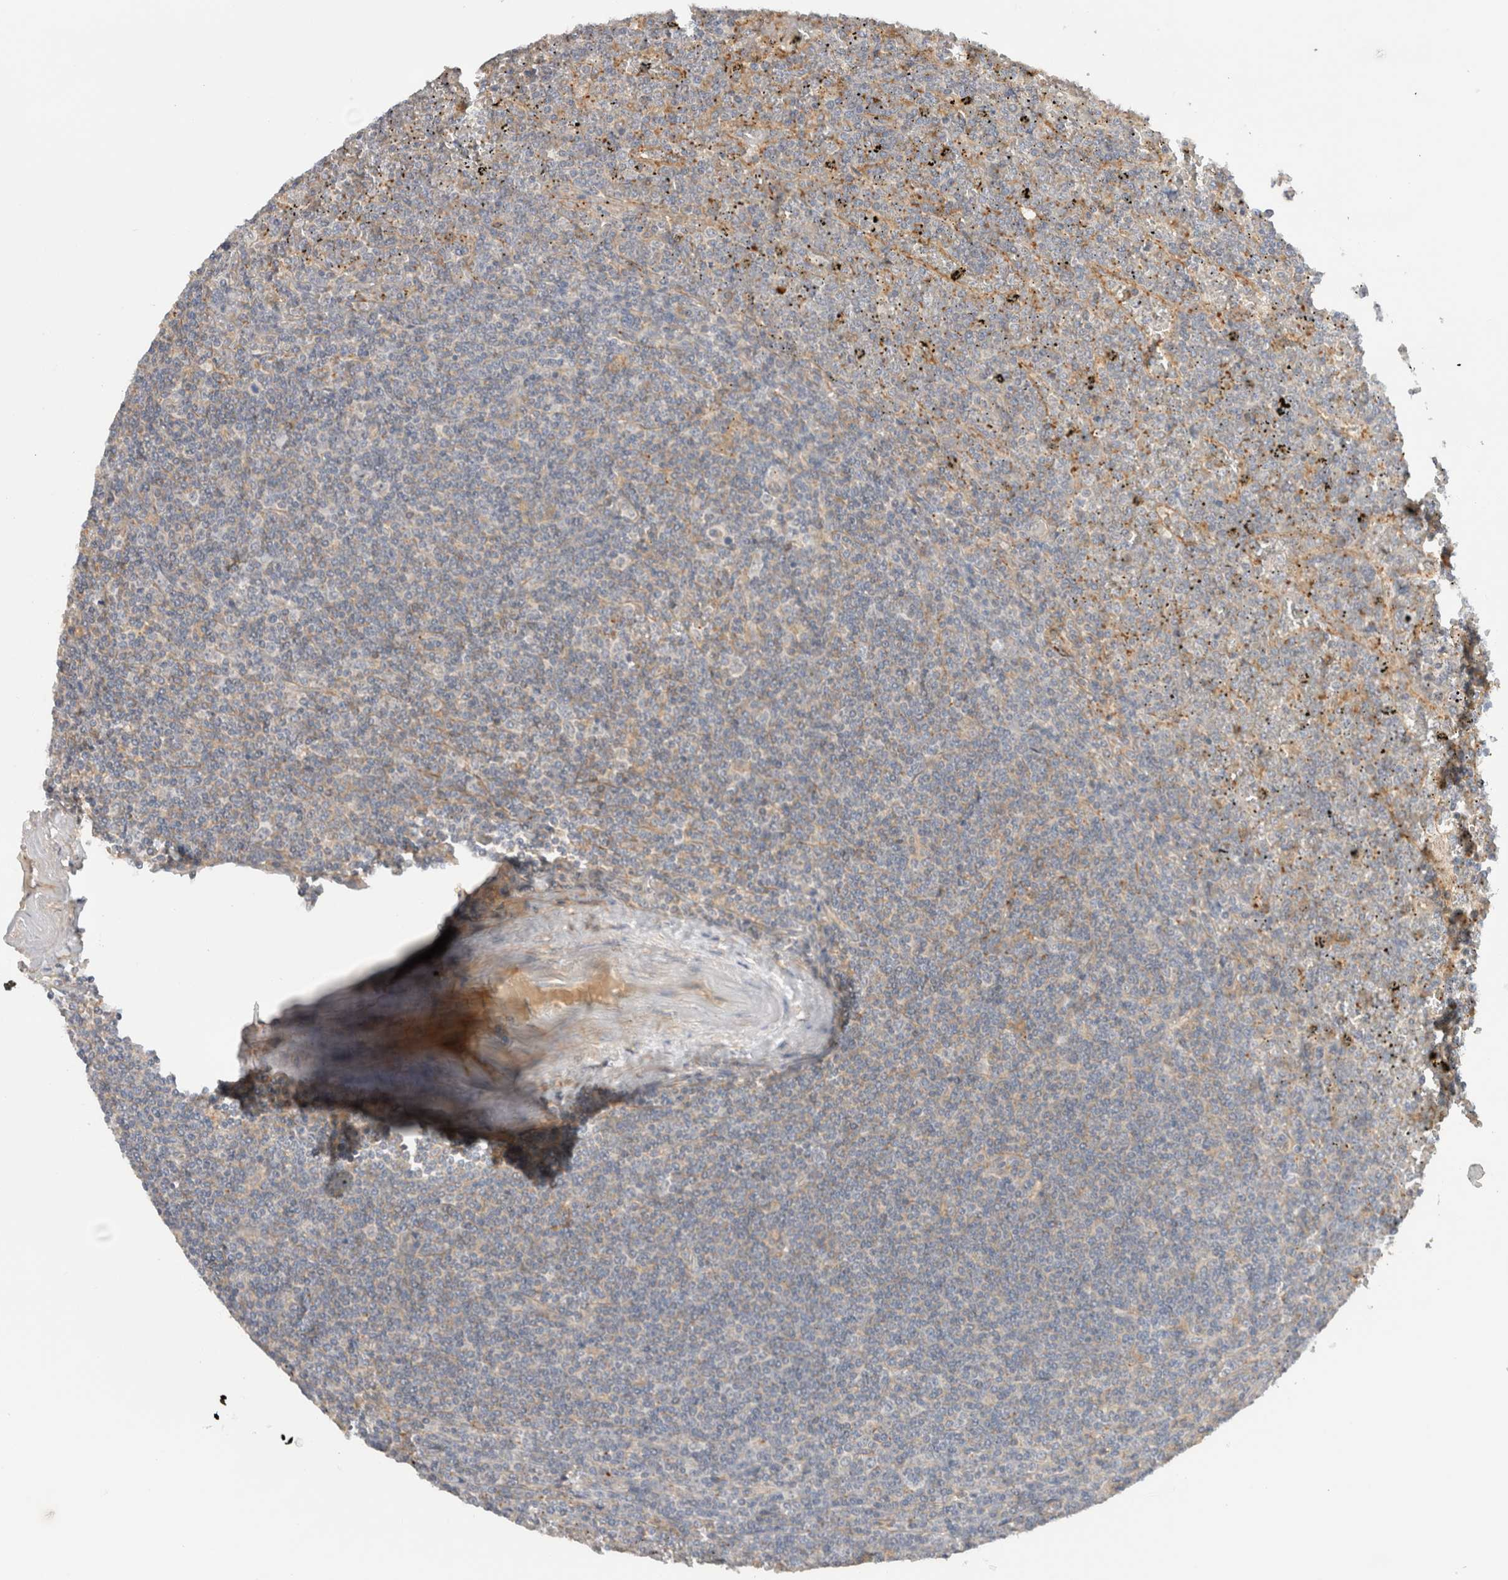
{"staining": {"intensity": "weak", "quantity": "<25%", "location": "cytoplasmic/membranous"}, "tissue": "lymphoma", "cell_type": "Tumor cells", "image_type": "cancer", "snomed": [{"axis": "morphology", "description": "Malignant lymphoma, non-Hodgkin's type, Low grade"}, {"axis": "topography", "description": "Spleen"}], "caption": "Immunohistochemical staining of human malignant lymphoma, non-Hodgkin's type (low-grade) shows no significant expression in tumor cells. (DAB immunohistochemistry (IHC) with hematoxylin counter stain).", "gene": "SGK3", "patient": {"sex": "female", "age": 19}}